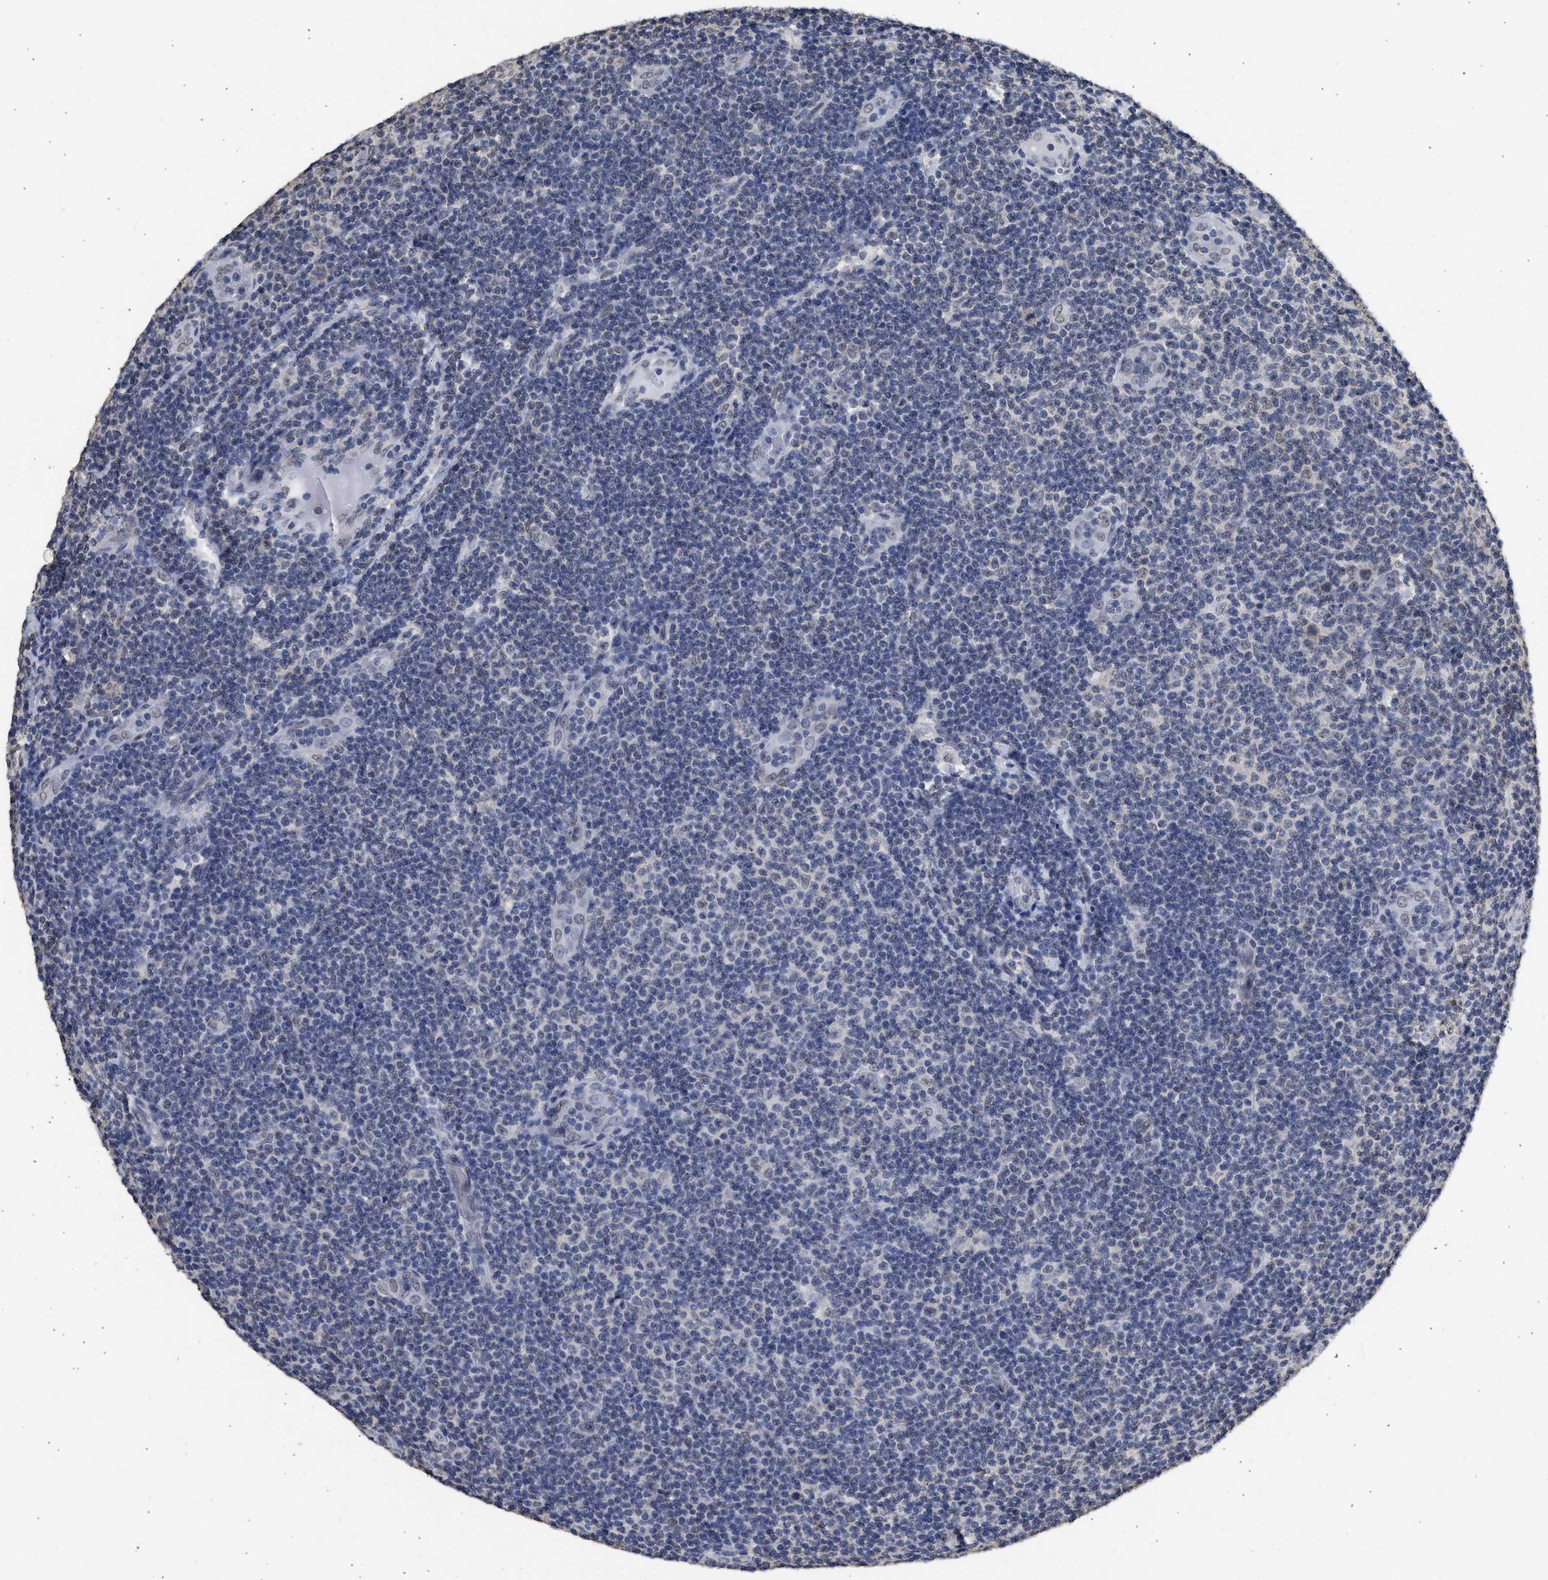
{"staining": {"intensity": "negative", "quantity": "none", "location": "none"}, "tissue": "lymphoma", "cell_type": "Tumor cells", "image_type": "cancer", "snomed": [{"axis": "morphology", "description": "Malignant lymphoma, non-Hodgkin's type, Low grade"}, {"axis": "topography", "description": "Lymph node"}], "caption": "A high-resolution image shows immunohistochemistry (IHC) staining of low-grade malignant lymphoma, non-Hodgkin's type, which exhibits no significant staining in tumor cells.", "gene": "NUP35", "patient": {"sex": "male", "age": 83}}